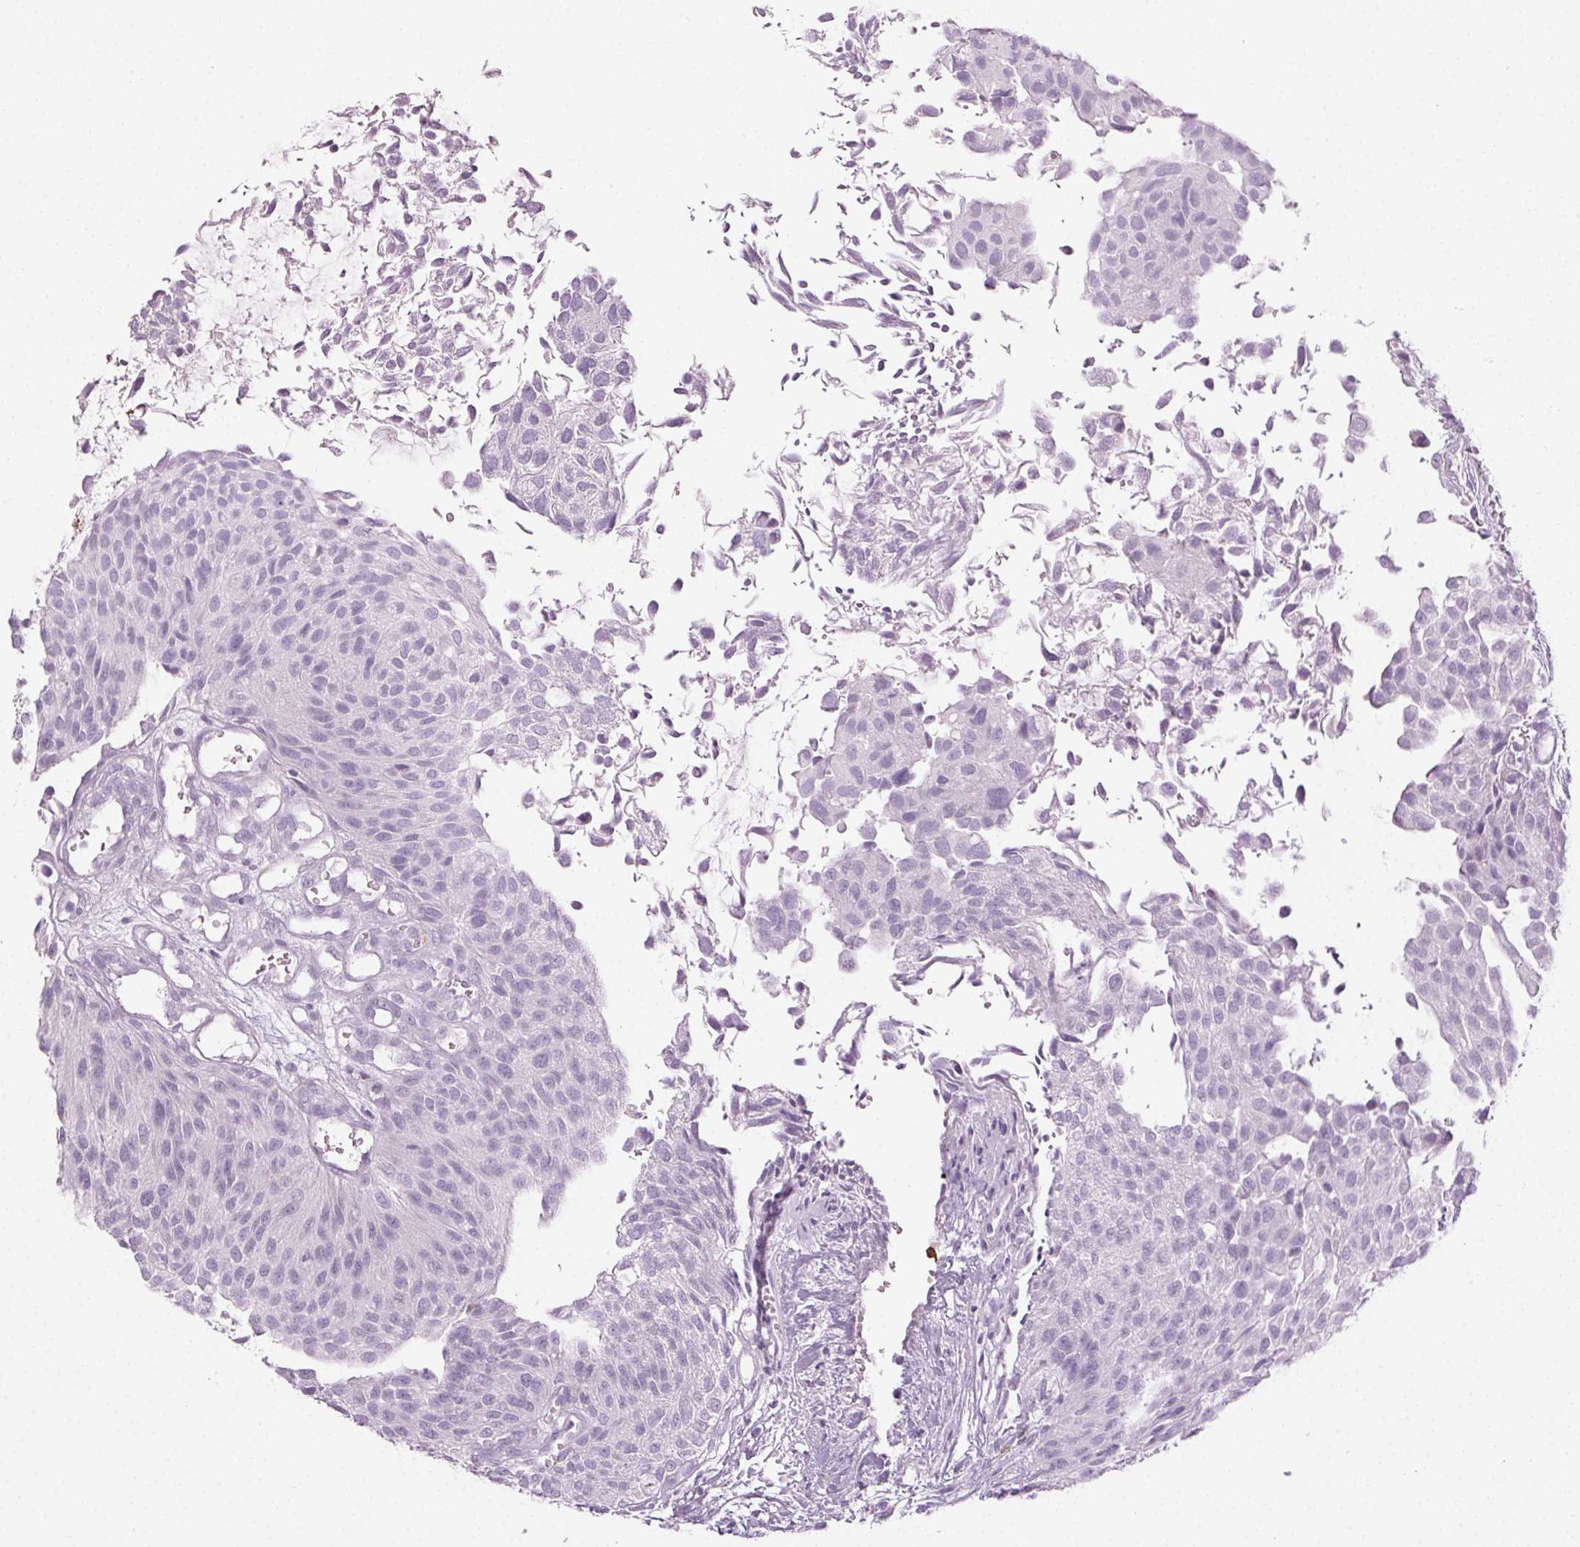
{"staining": {"intensity": "negative", "quantity": "none", "location": "none"}, "tissue": "urothelial cancer", "cell_type": "Tumor cells", "image_type": "cancer", "snomed": [{"axis": "morphology", "description": "Urothelial carcinoma, NOS"}, {"axis": "topography", "description": "Urinary bladder"}], "caption": "The immunohistochemistry histopathology image has no significant staining in tumor cells of urothelial cancer tissue. (DAB immunohistochemistry, high magnification).", "gene": "MPO", "patient": {"sex": "male", "age": 84}}